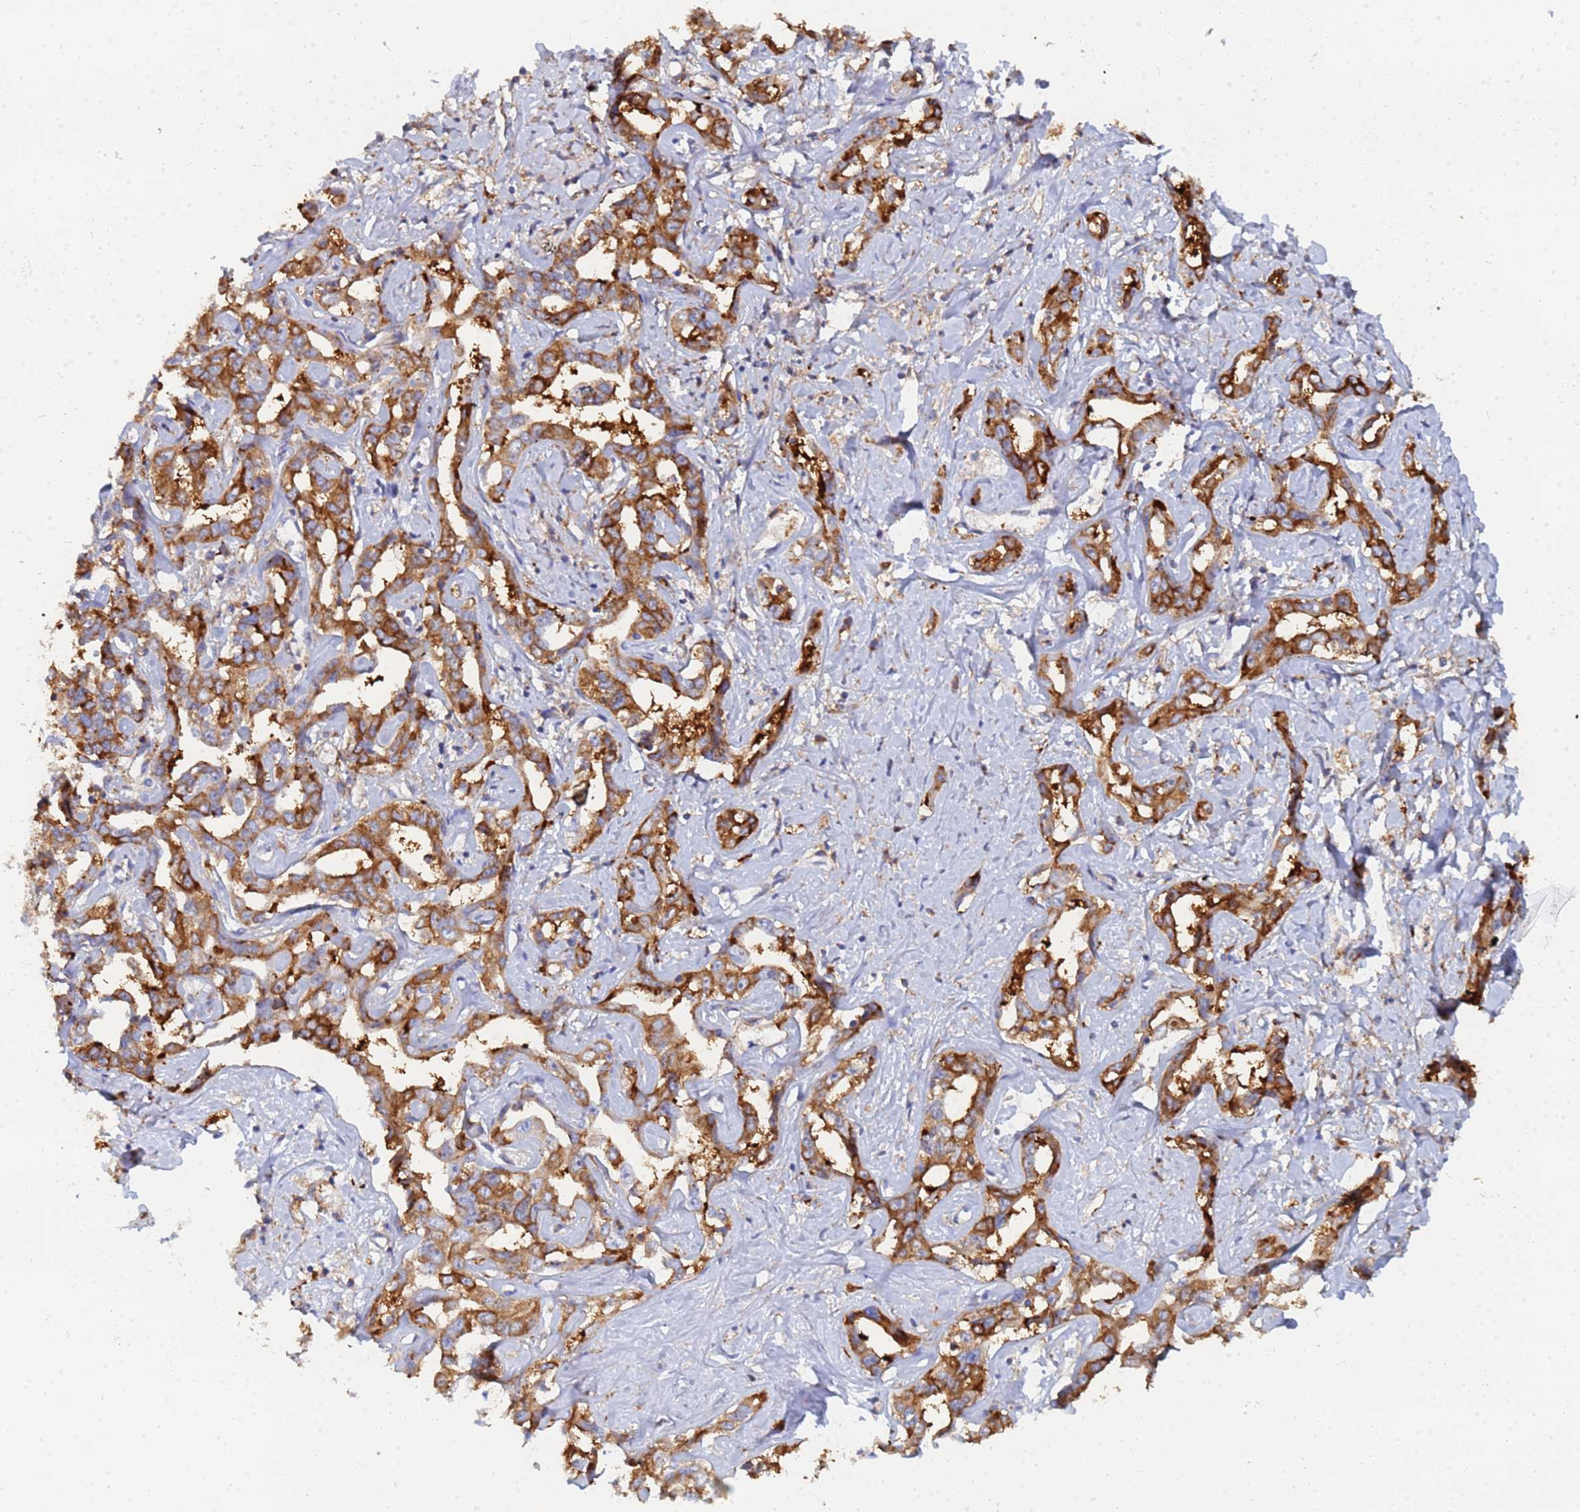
{"staining": {"intensity": "strong", "quantity": ">75%", "location": "cytoplasmic/membranous"}, "tissue": "liver cancer", "cell_type": "Tumor cells", "image_type": "cancer", "snomed": [{"axis": "morphology", "description": "Cholangiocarcinoma"}, {"axis": "topography", "description": "Liver"}], "caption": "This photomicrograph displays liver cancer stained with immunohistochemistry (IHC) to label a protein in brown. The cytoplasmic/membranous of tumor cells show strong positivity for the protein. Nuclei are counter-stained blue.", "gene": "GPR42", "patient": {"sex": "male", "age": 59}}